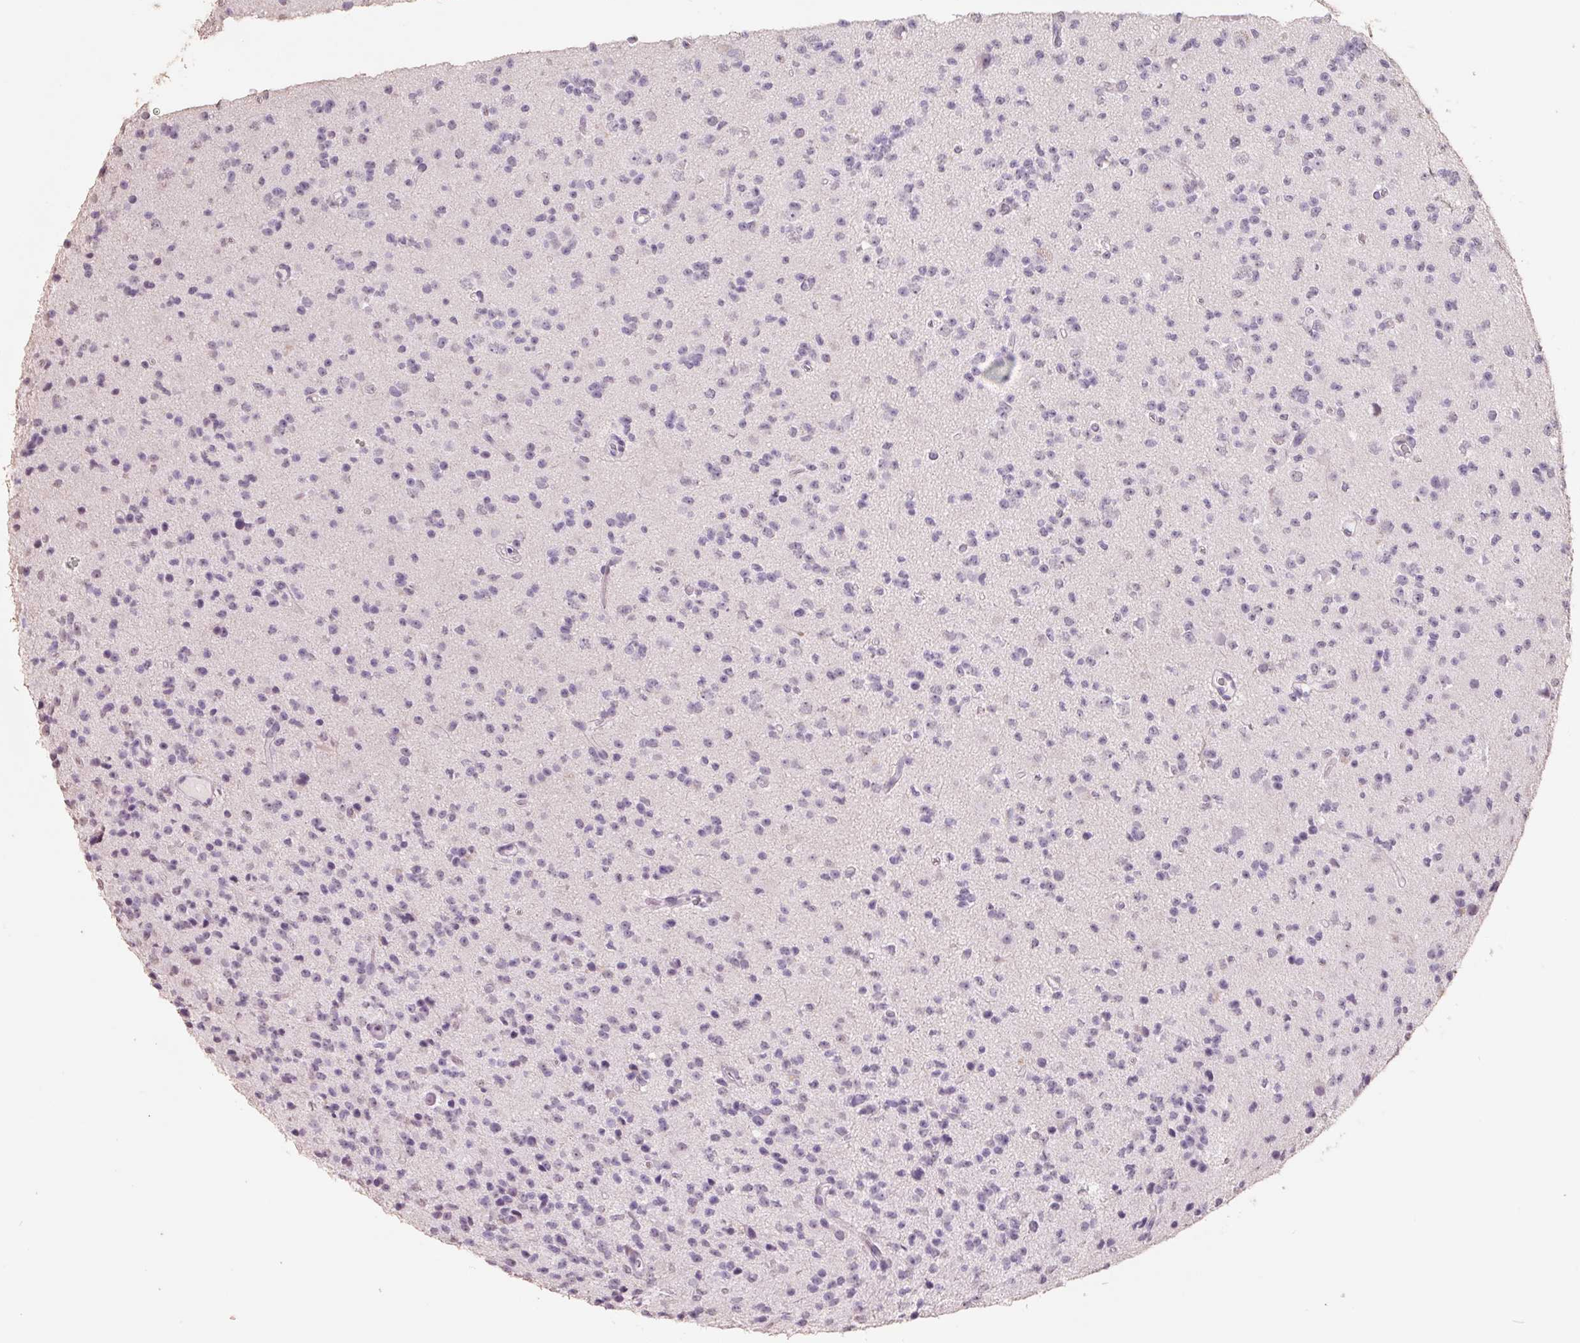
{"staining": {"intensity": "negative", "quantity": "none", "location": "none"}, "tissue": "glioma", "cell_type": "Tumor cells", "image_type": "cancer", "snomed": [{"axis": "morphology", "description": "Glioma, malignant, High grade"}, {"axis": "topography", "description": "Brain"}], "caption": "Protein analysis of glioma exhibits no significant staining in tumor cells. (Stains: DAB immunohistochemistry (IHC) with hematoxylin counter stain, Microscopy: brightfield microscopy at high magnification).", "gene": "FTCD", "patient": {"sex": "male", "age": 36}}